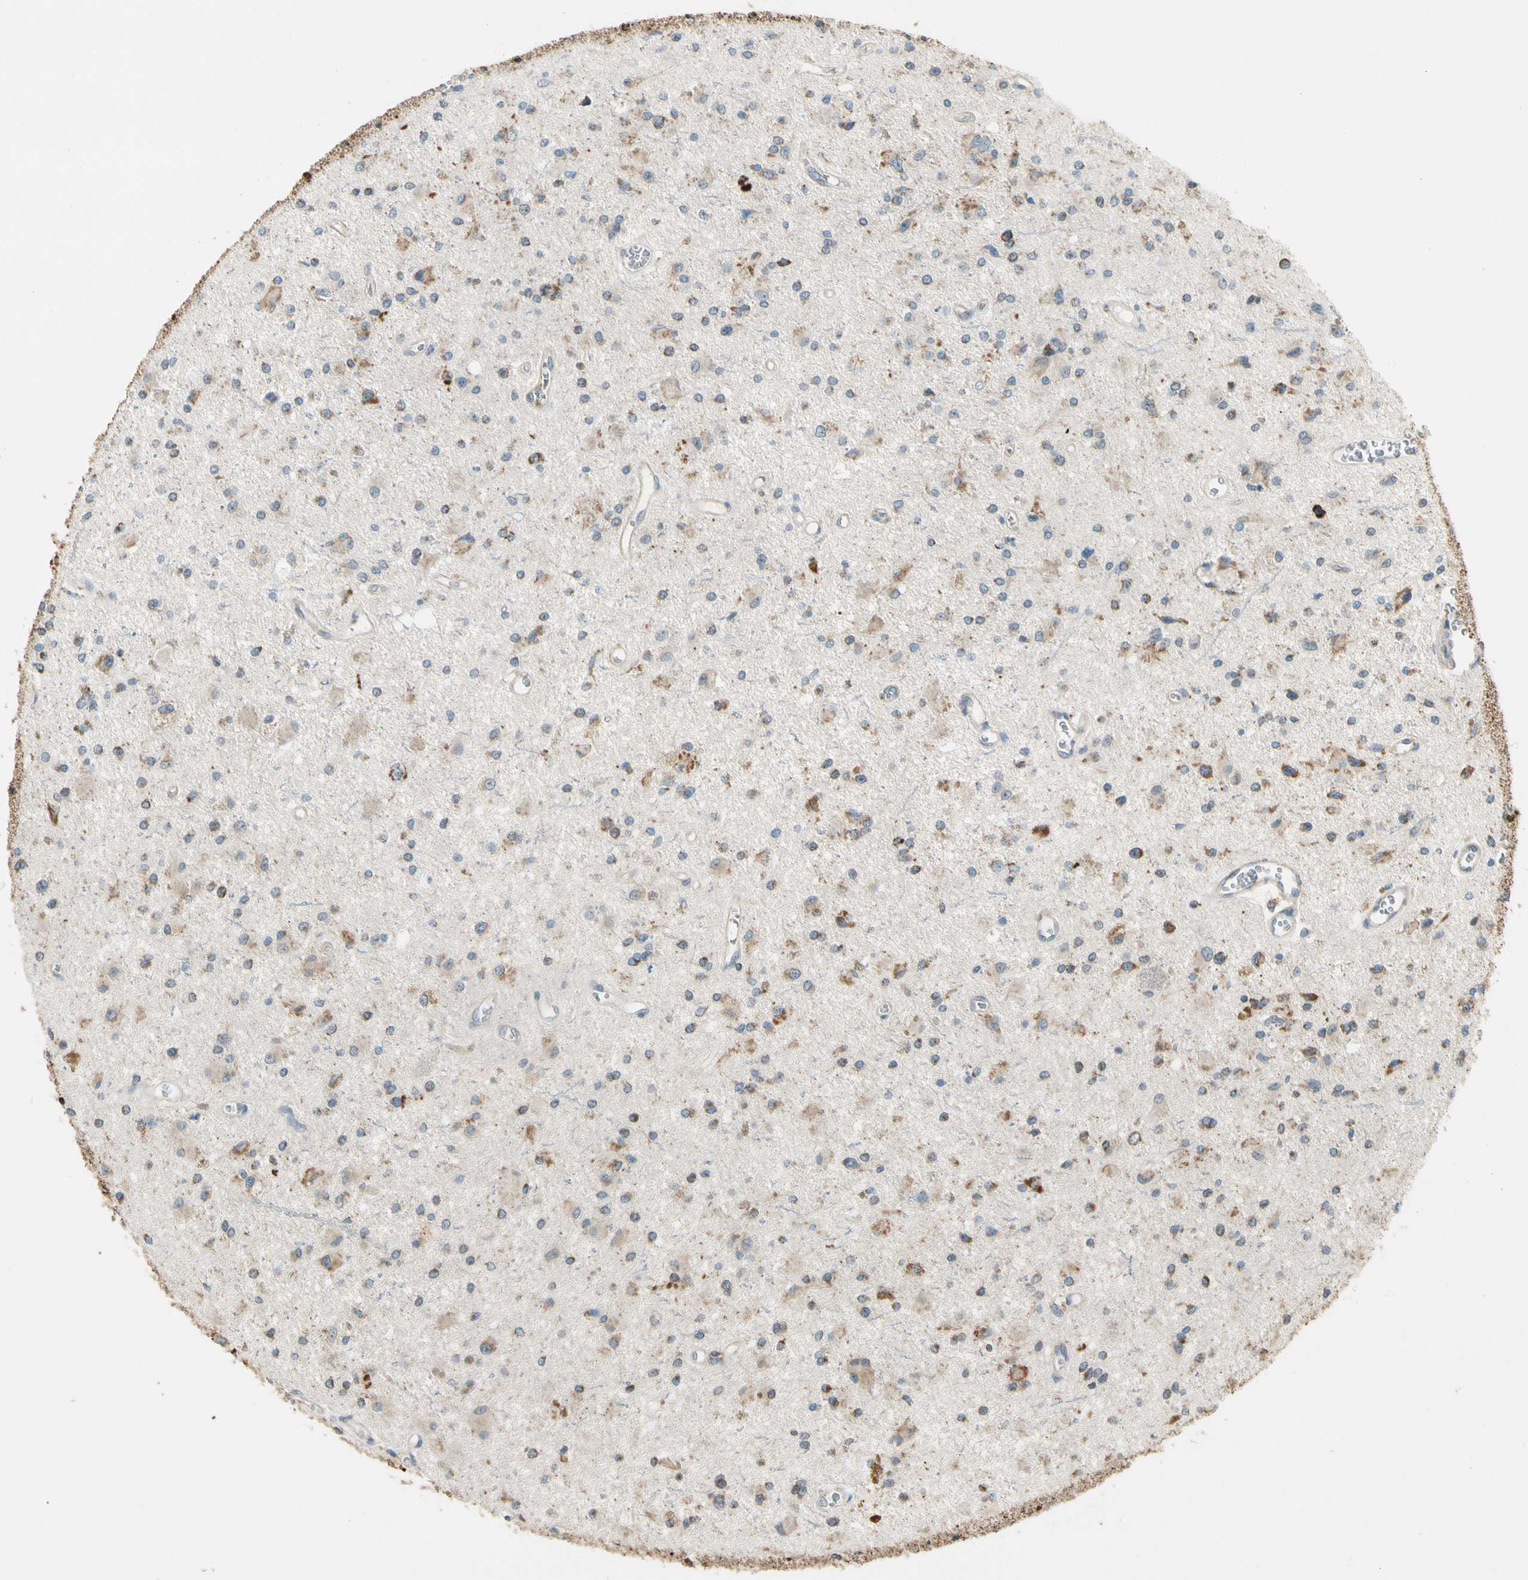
{"staining": {"intensity": "moderate", "quantity": "<25%", "location": "cytoplasmic/membranous"}, "tissue": "glioma", "cell_type": "Tumor cells", "image_type": "cancer", "snomed": [{"axis": "morphology", "description": "Glioma, malignant, Low grade"}, {"axis": "topography", "description": "Brain"}], "caption": "Approximately <25% of tumor cells in malignant glioma (low-grade) demonstrate moderate cytoplasmic/membranous protein positivity as visualized by brown immunohistochemical staining.", "gene": "EPHB3", "patient": {"sex": "male", "age": 58}}